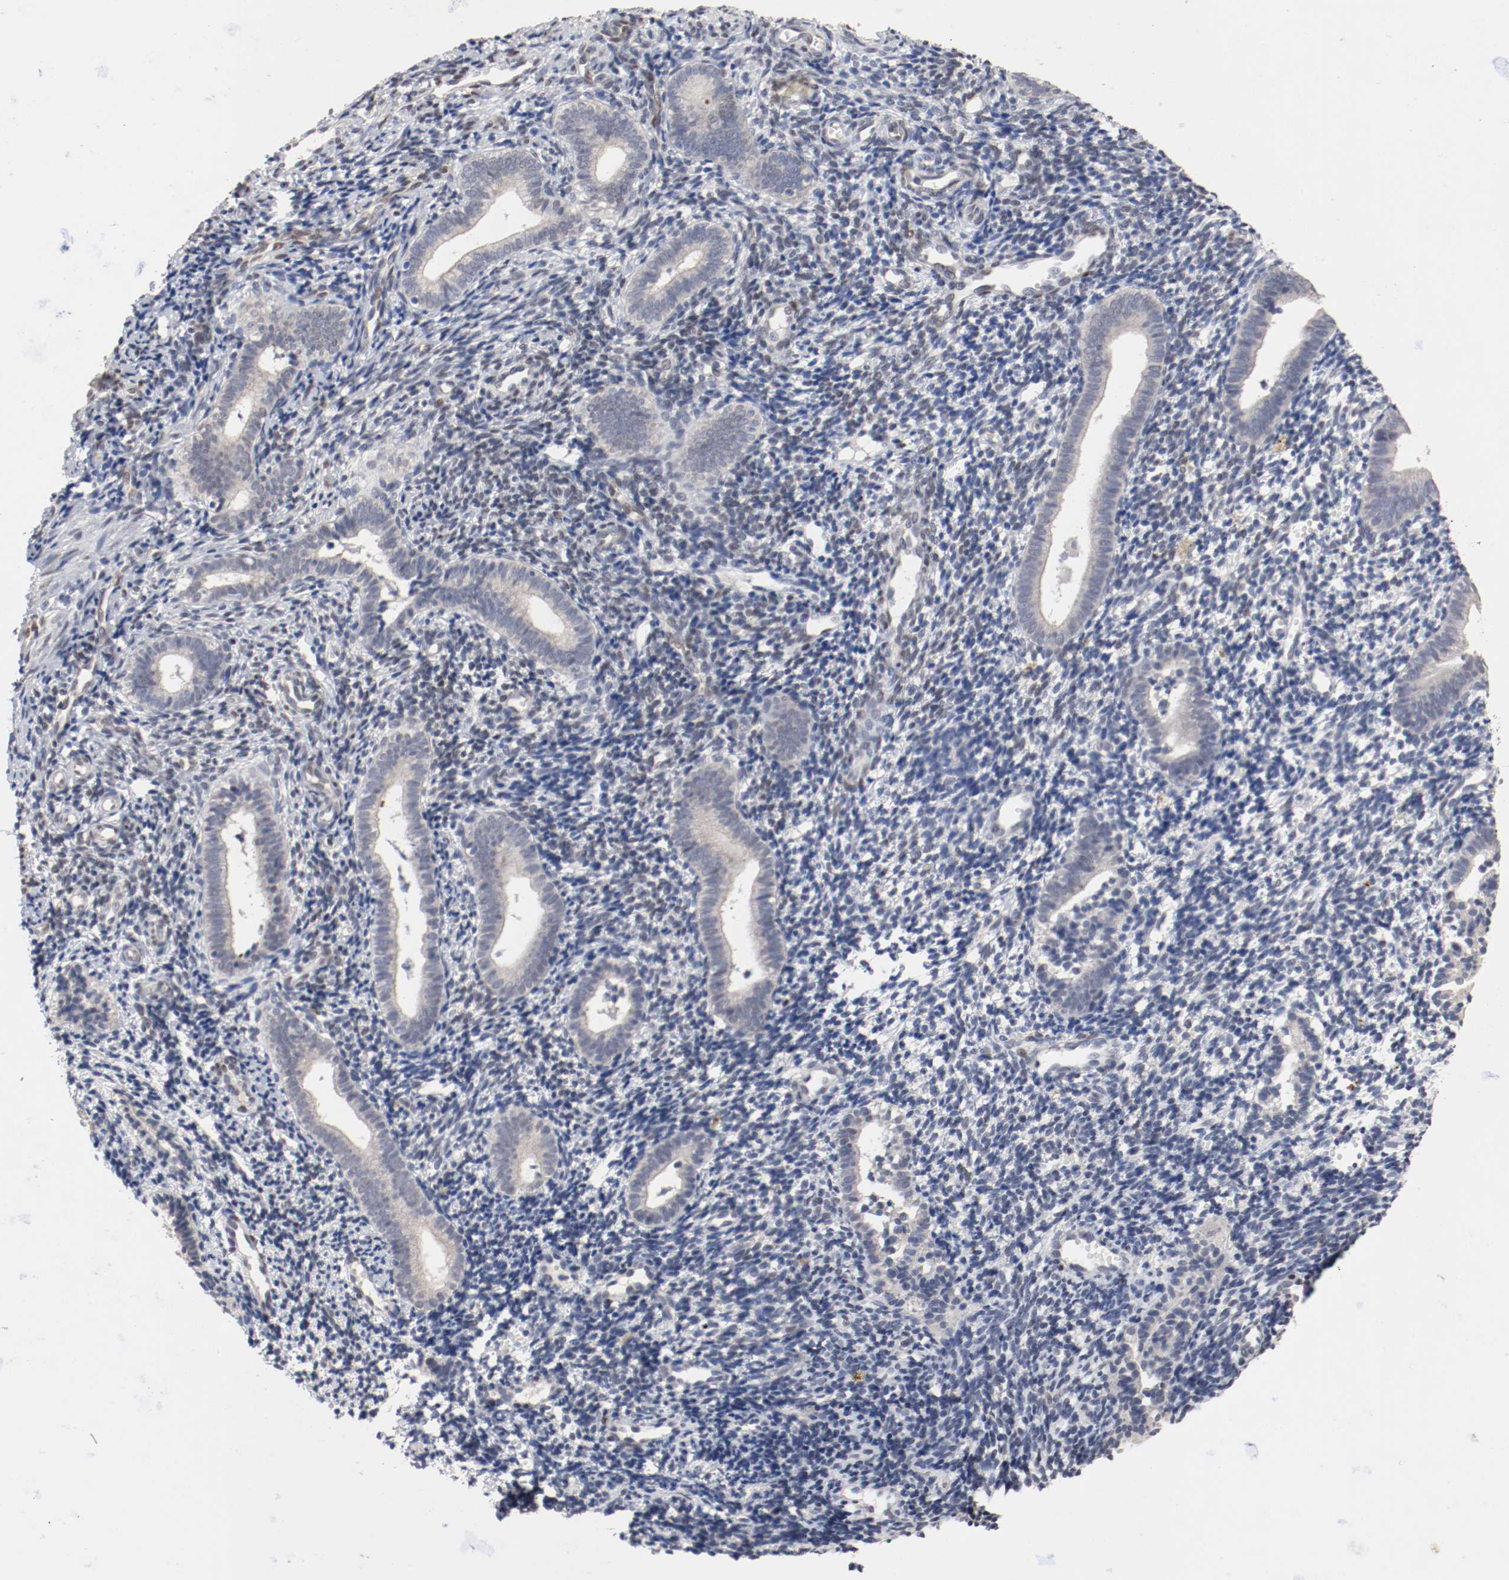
{"staining": {"intensity": "moderate", "quantity": "<25%", "location": "nuclear"}, "tissue": "endometrium", "cell_type": "Cells in endometrial stroma", "image_type": "normal", "snomed": [{"axis": "morphology", "description": "Normal tissue, NOS"}, {"axis": "topography", "description": "Uterus"}, {"axis": "topography", "description": "Endometrium"}], "caption": "High-magnification brightfield microscopy of benign endometrium stained with DAB (3,3'-diaminobenzidine) (brown) and counterstained with hematoxylin (blue). cells in endometrial stroma exhibit moderate nuclear positivity is identified in about<25% of cells.", "gene": "FOSL2", "patient": {"sex": "female", "age": 33}}